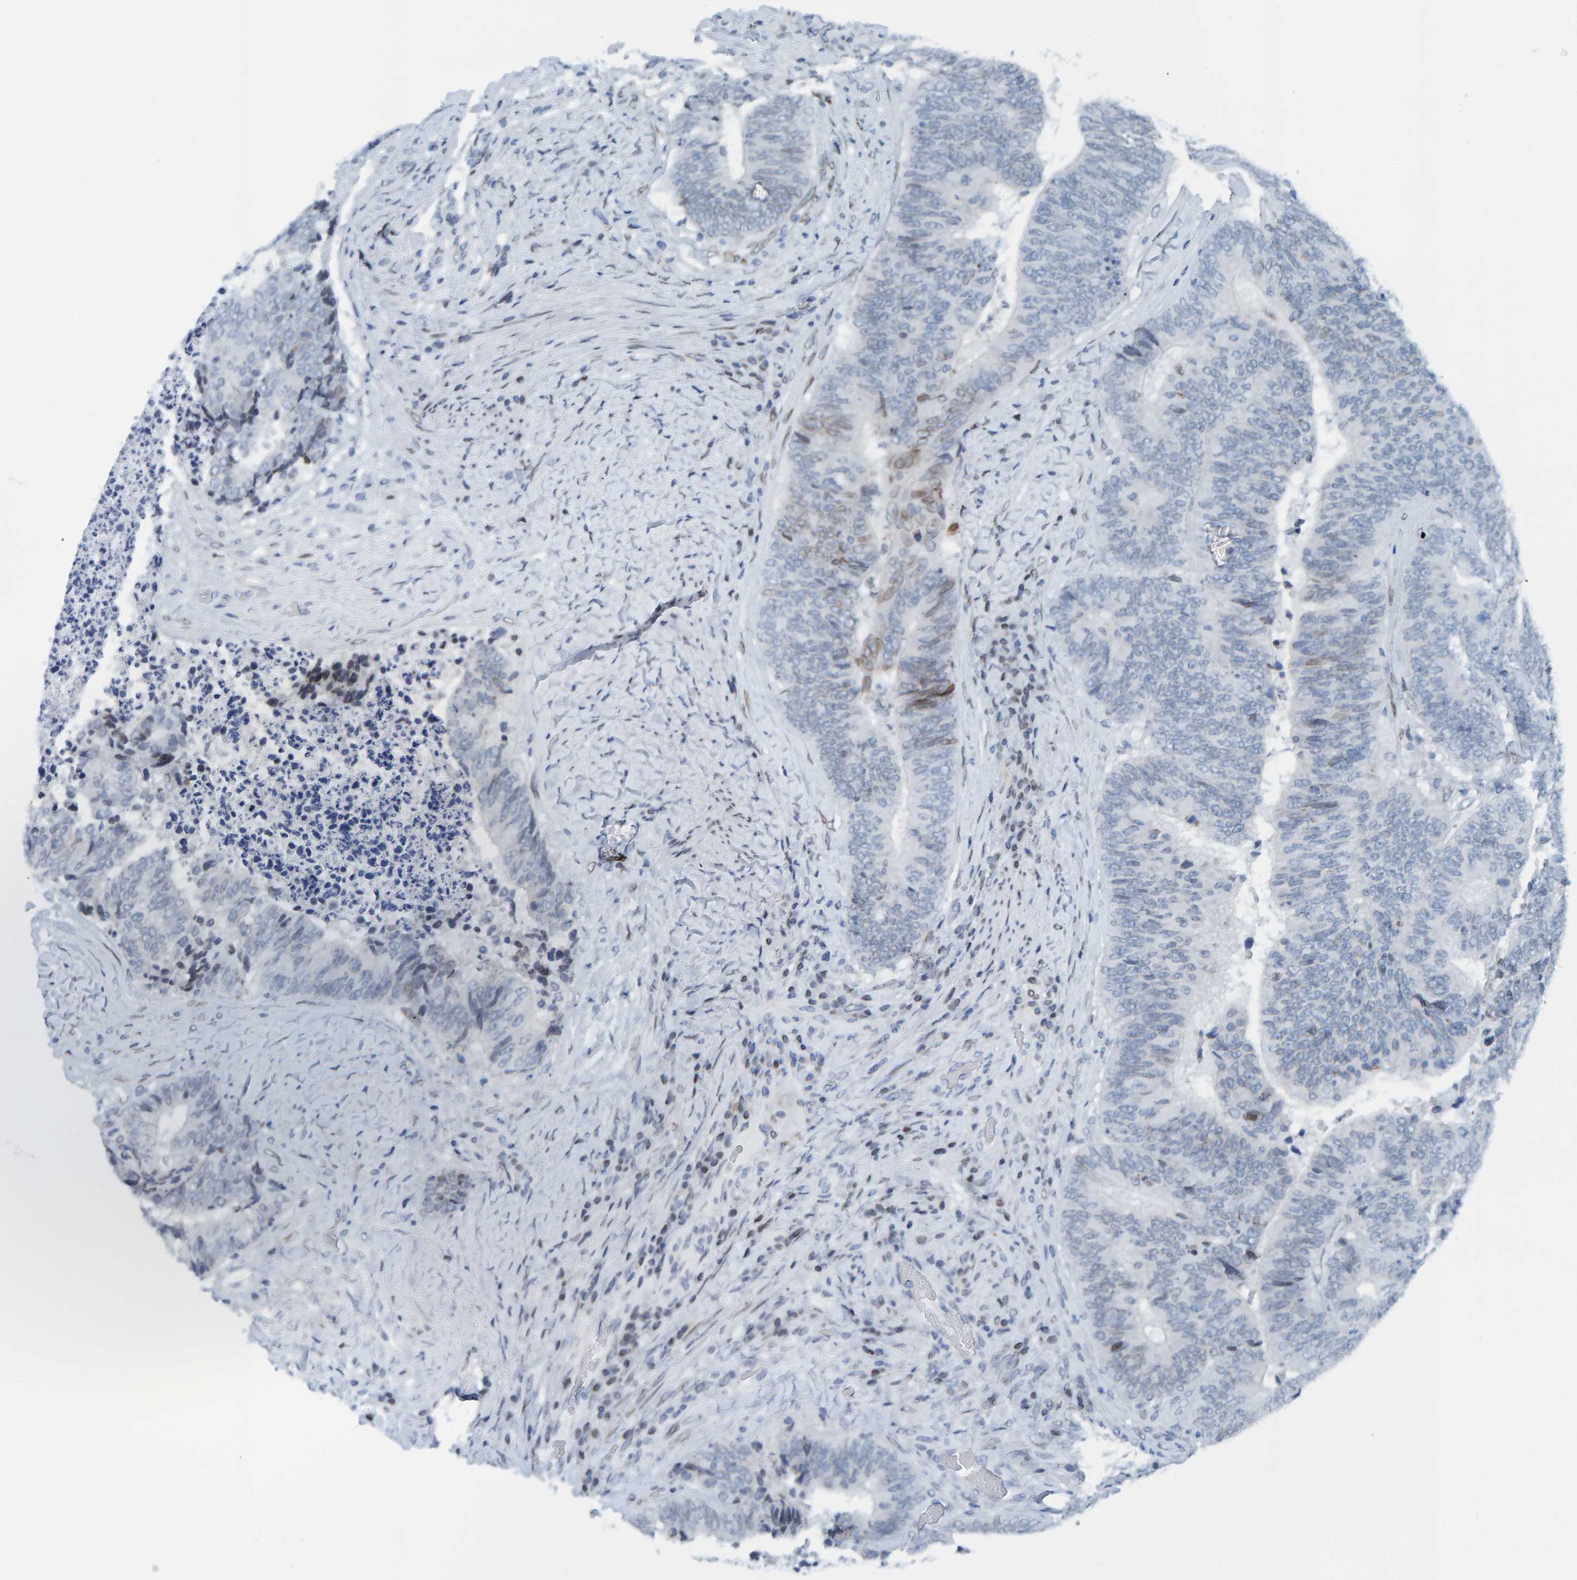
{"staining": {"intensity": "weak", "quantity": "<25%", "location": "cytoplasmic/membranous,nuclear"}, "tissue": "colorectal cancer", "cell_type": "Tumor cells", "image_type": "cancer", "snomed": [{"axis": "morphology", "description": "Adenocarcinoma, NOS"}, {"axis": "topography", "description": "Rectum"}], "caption": "A photomicrograph of colorectal cancer (adenocarcinoma) stained for a protein shows no brown staining in tumor cells.", "gene": "LMNB2", "patient": {"sex": "male", "age": 72}}